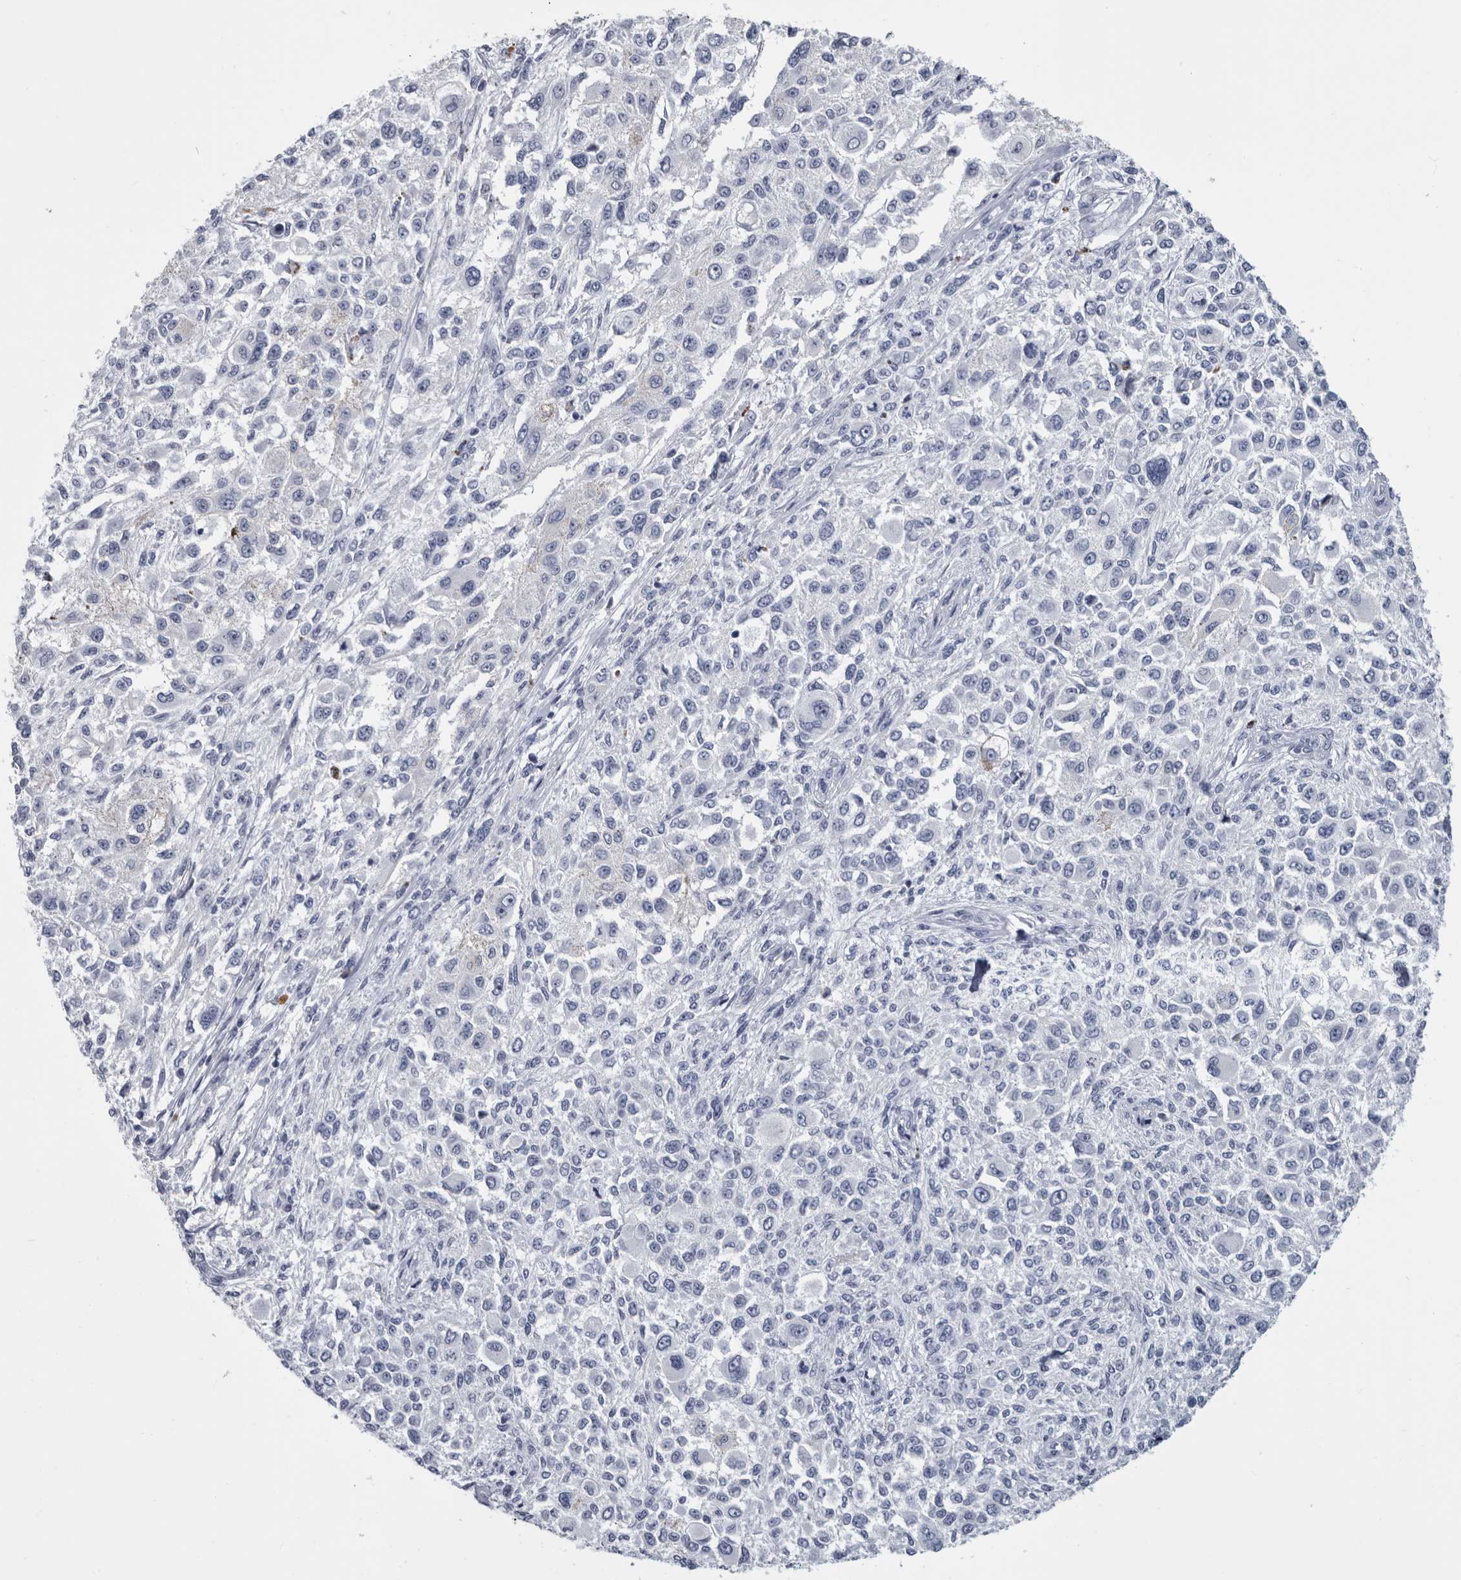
{"staining": {"intensity": "negative", "quantity": "none", "location": "none"}, "tissue": "melanoma", "cell_type": "Tumor cells", "image_type": "cancer", "snomed": [{"axis": "morphology", "description": "Necrosis, NOS"}, {"axis": "morphology", "description": "Malignant melanoma, NOS"}, {"axis": "topography", "description": "Skin"}], "caption": "Protein analysis of melanoma shows no significant positivity in tumor cells.", "gene": "WRAP73", "patient": {"sex": "female", "age": 87}}